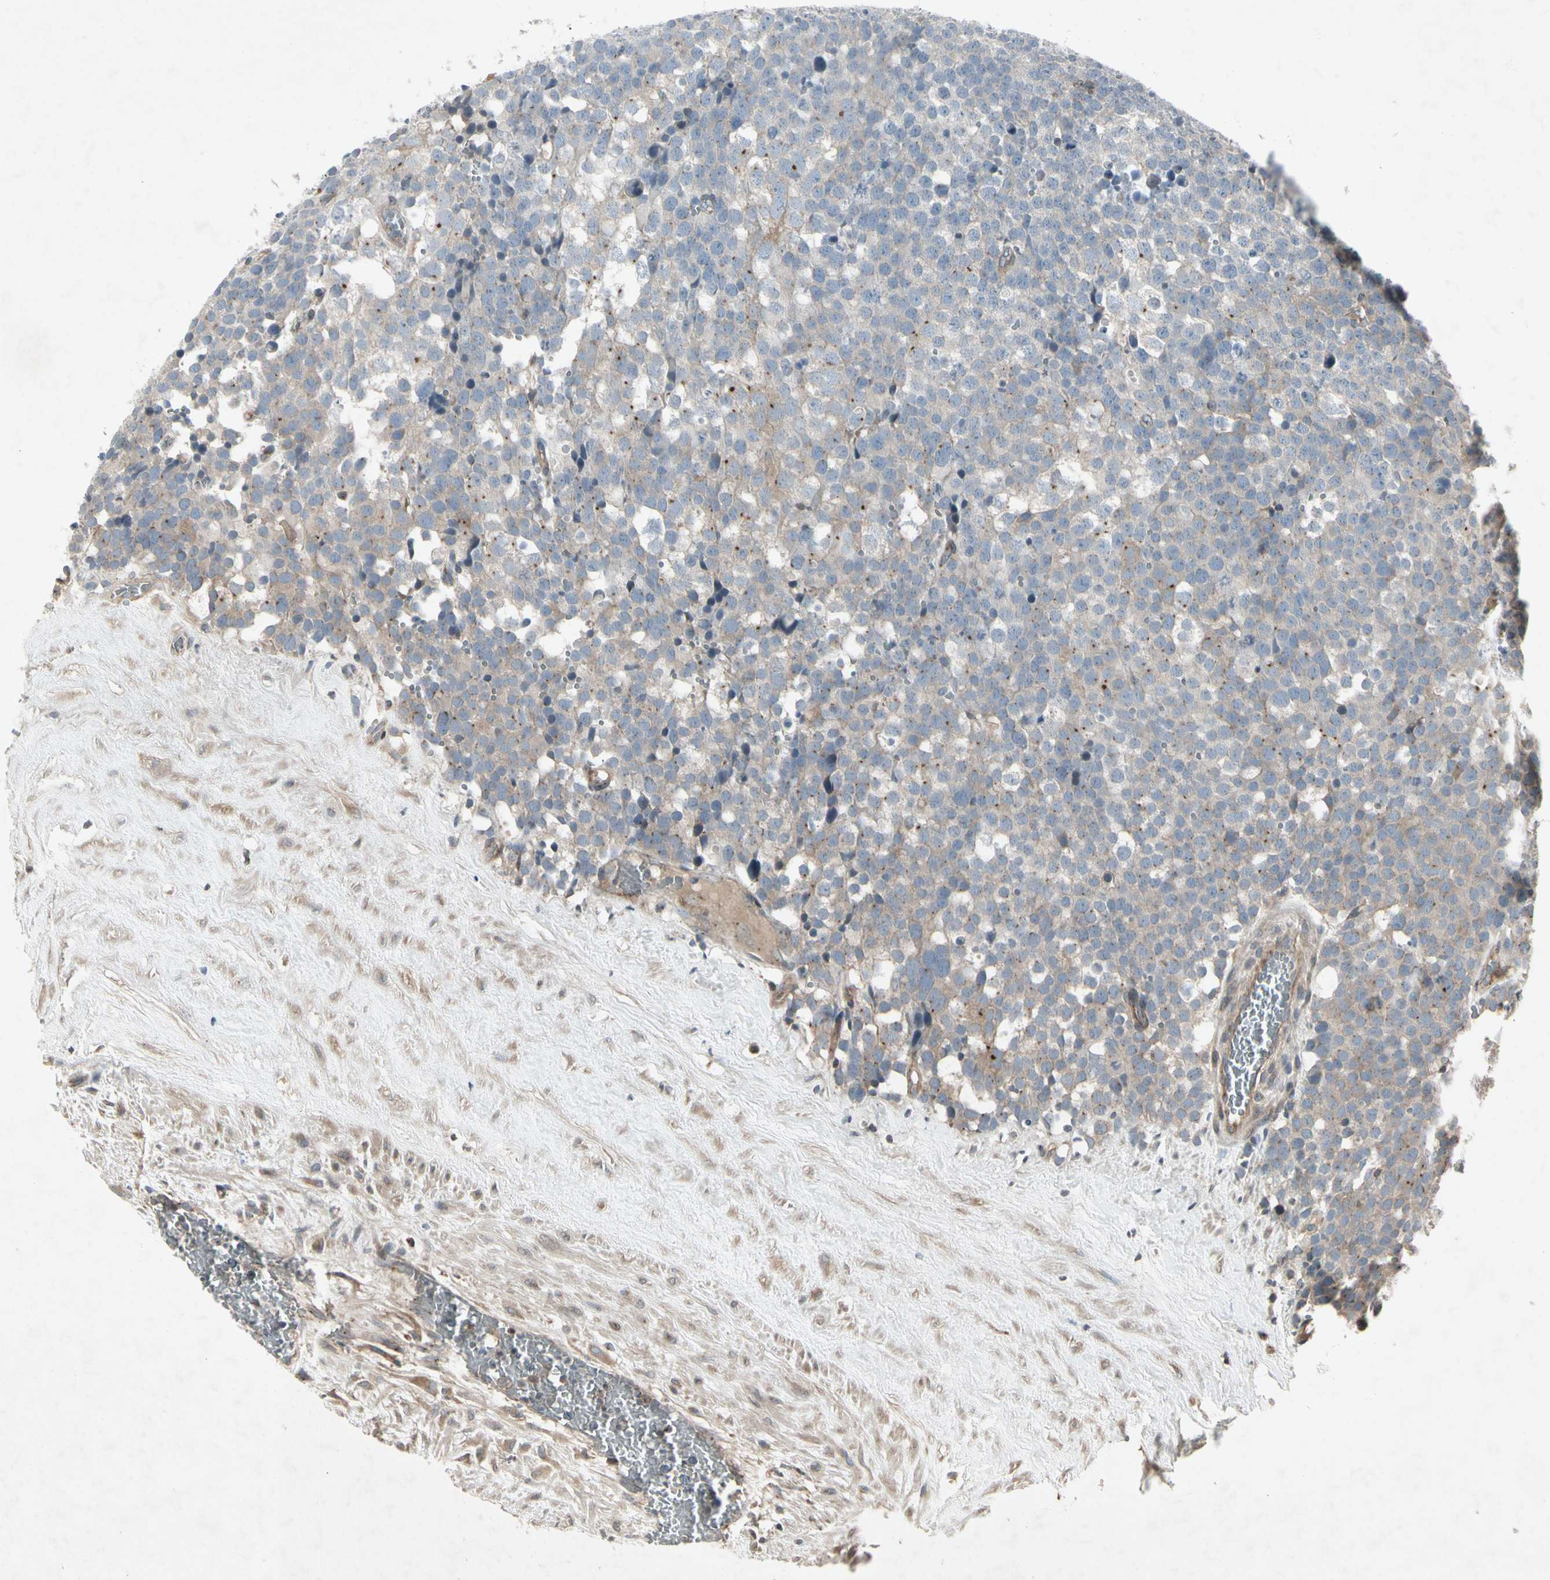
{"staining": {"intensity": "weak", "quantity": "25%-75%", "location": "cytoplasmic/membranous"}, "tissue": "testis cancer", "cell_type": "Tumor cells", "image_type": "cancer", "snomed": [{"axis": "morphology", "description": "Seminoma, NOS"}, {"axis": "topography", "description": "Testis"}], "caption": "This micrograph reveals immunohistochemistry staining of human testis cancer (seminoma), with low weak cytoplasmic/membranous positivity in approximately 25%-75% of tumor cells.", "gene": "TEK", "patient": {"sex": "male", "age": 71}}